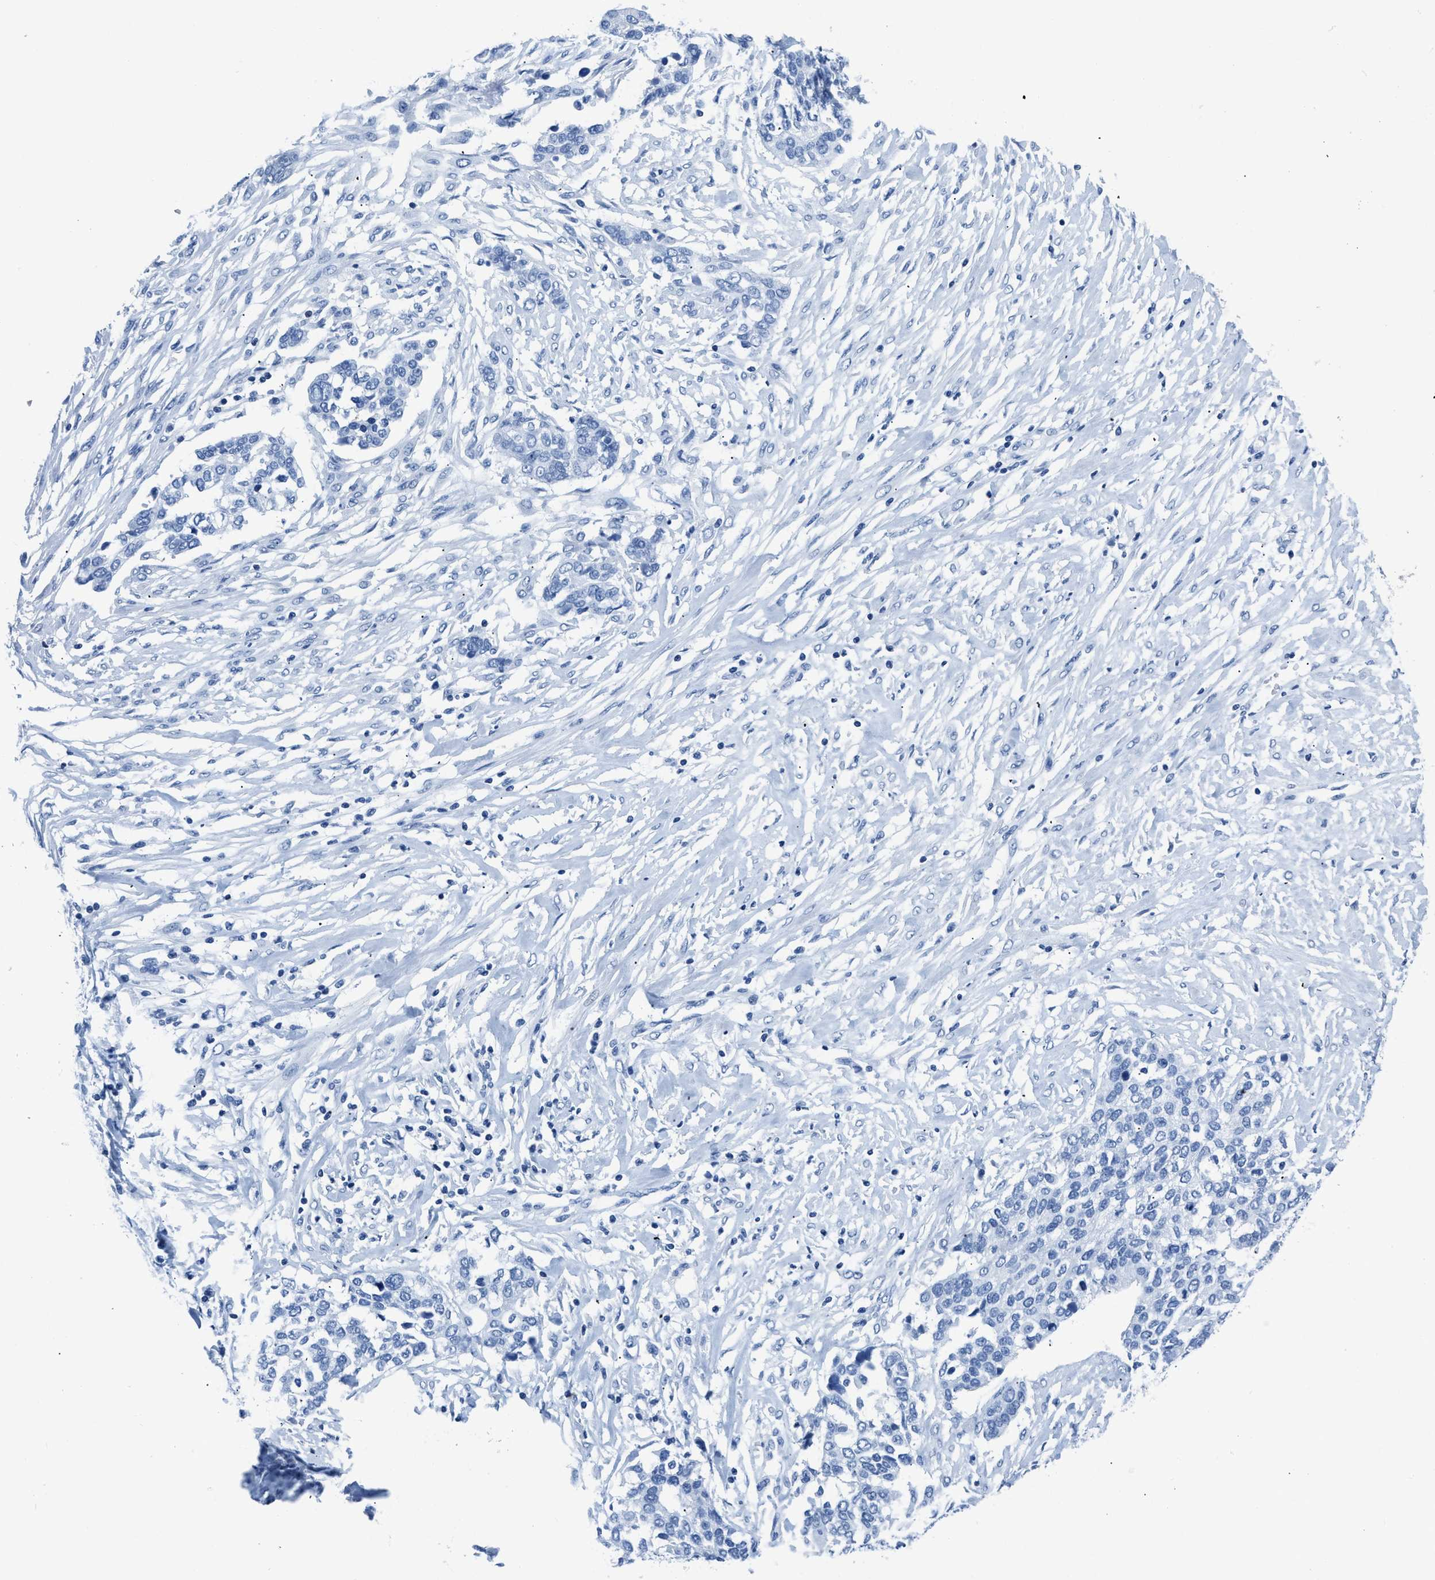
{"staining": {"intensity": "negative", "quantity": "none", "location": "none"}, "tissue": "ovarian cancer", "cell_type": "Tumor cells", "image_type": "cancer", "snomed": [{"axis": "morphology", "description": "Cystadenocarcinoma, serous, NOS"}, {"axis": "topography", "description": "Ovary"}], "caption": "An immunohistochemistry micrograph of ovarian cancer (serous cystadenocarcinoma) is shown. There is no staining in tumor cells of ovarian cancer (serous cystadenocarcinoma).", "gene": "NFATC2", "patient": {"sex": "female", "age": 44}}